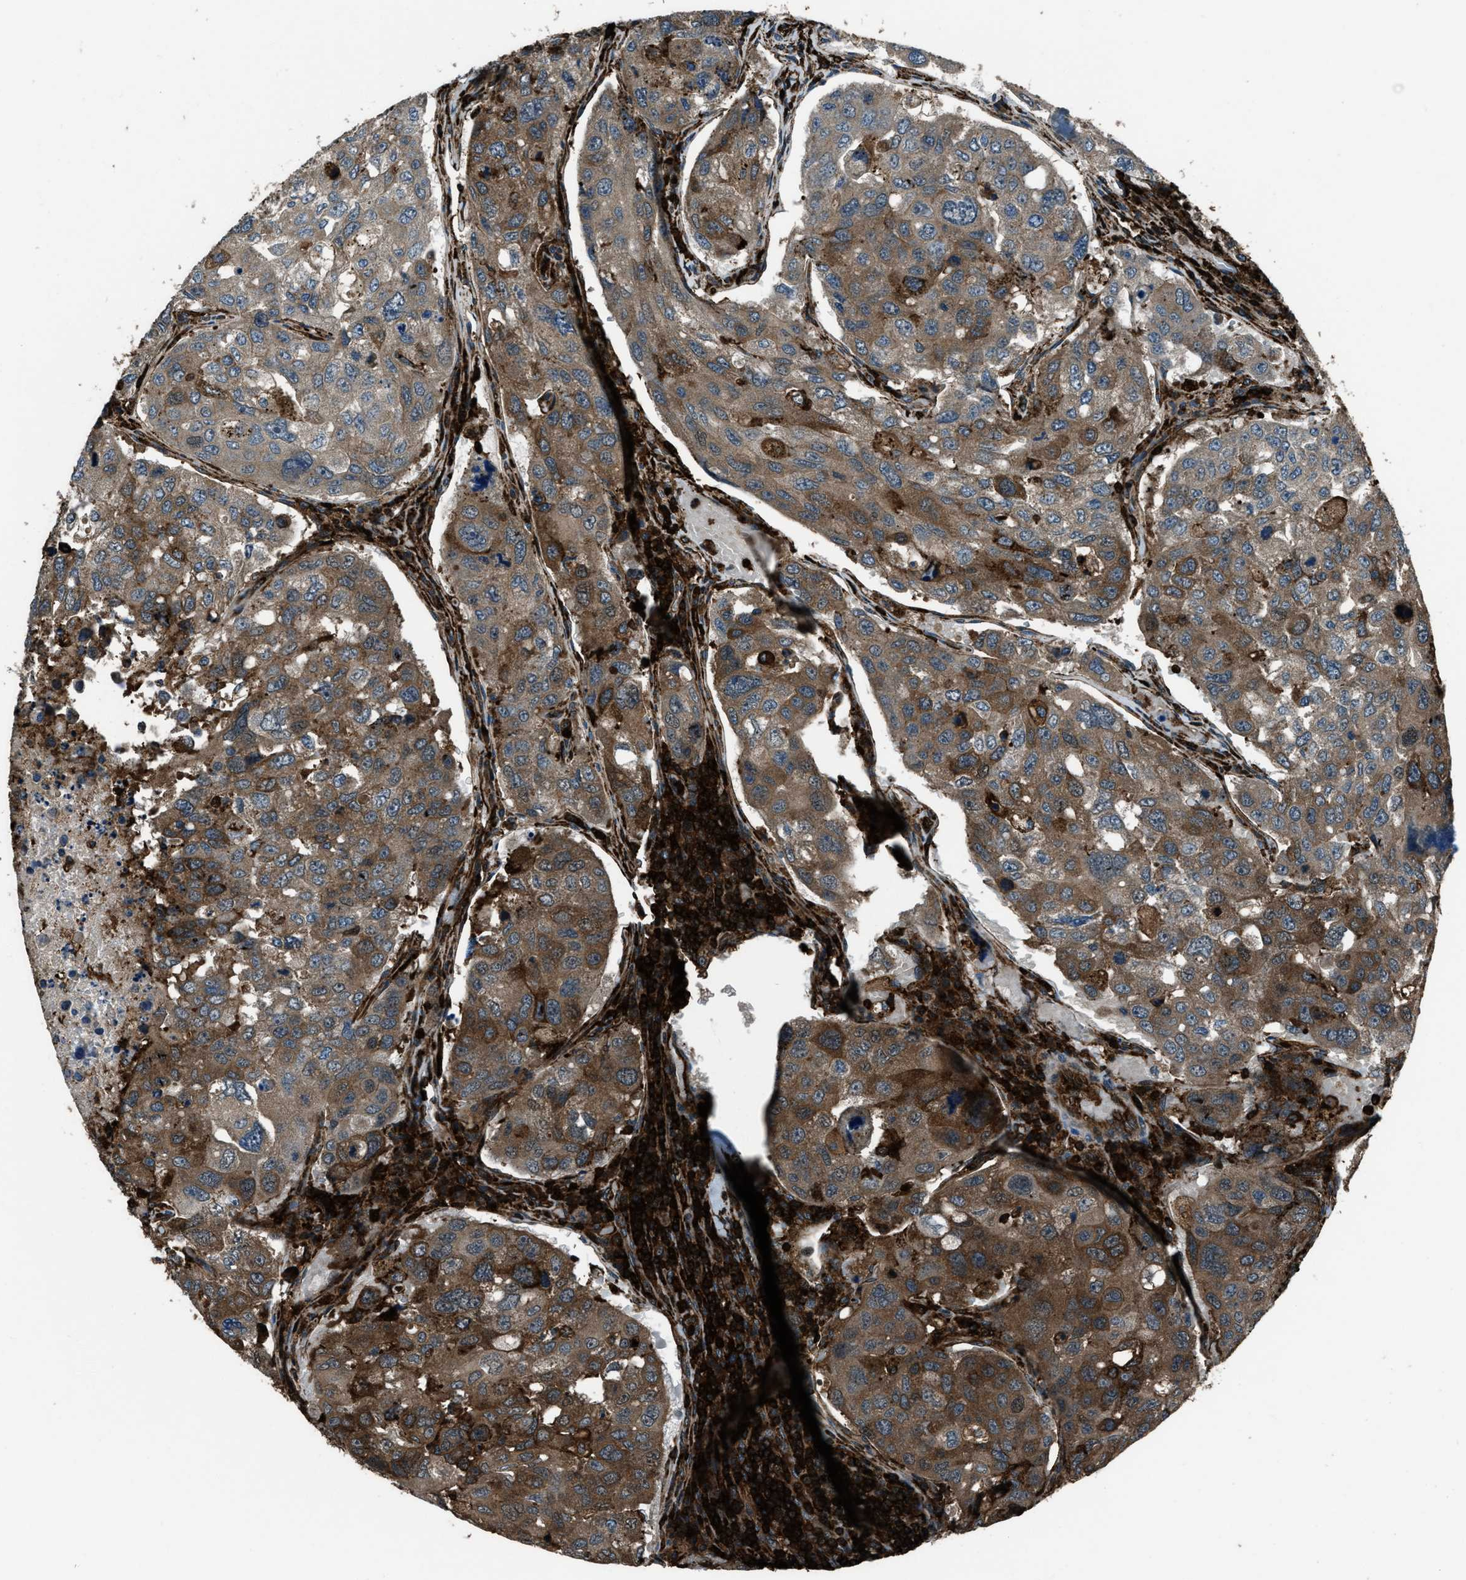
{"staining": {"intensity": "moderate", "quantity": "25%-75%", "location": "cytoplasmic/membranous"}, "tissue": "urothelial cancer", "cell_type": "Tumor cells", "image_type": "cancer", "snomed": [{"axis": "morphology", "description": "Urothelial carcinoma, High grade"}, {"axis": "topography", "description": "Lymph node"}, {"axis": "topography", "description": "Urinary bladder"}], "caption": "About 25%-75% of tumor cells in urothelial cancer display moderate cytoplasmic/membranous protein positivity as visualized by brown immunohistochemical staining.", "gene": "SNX30", "patient": {"sex": "male", "age": 51}}